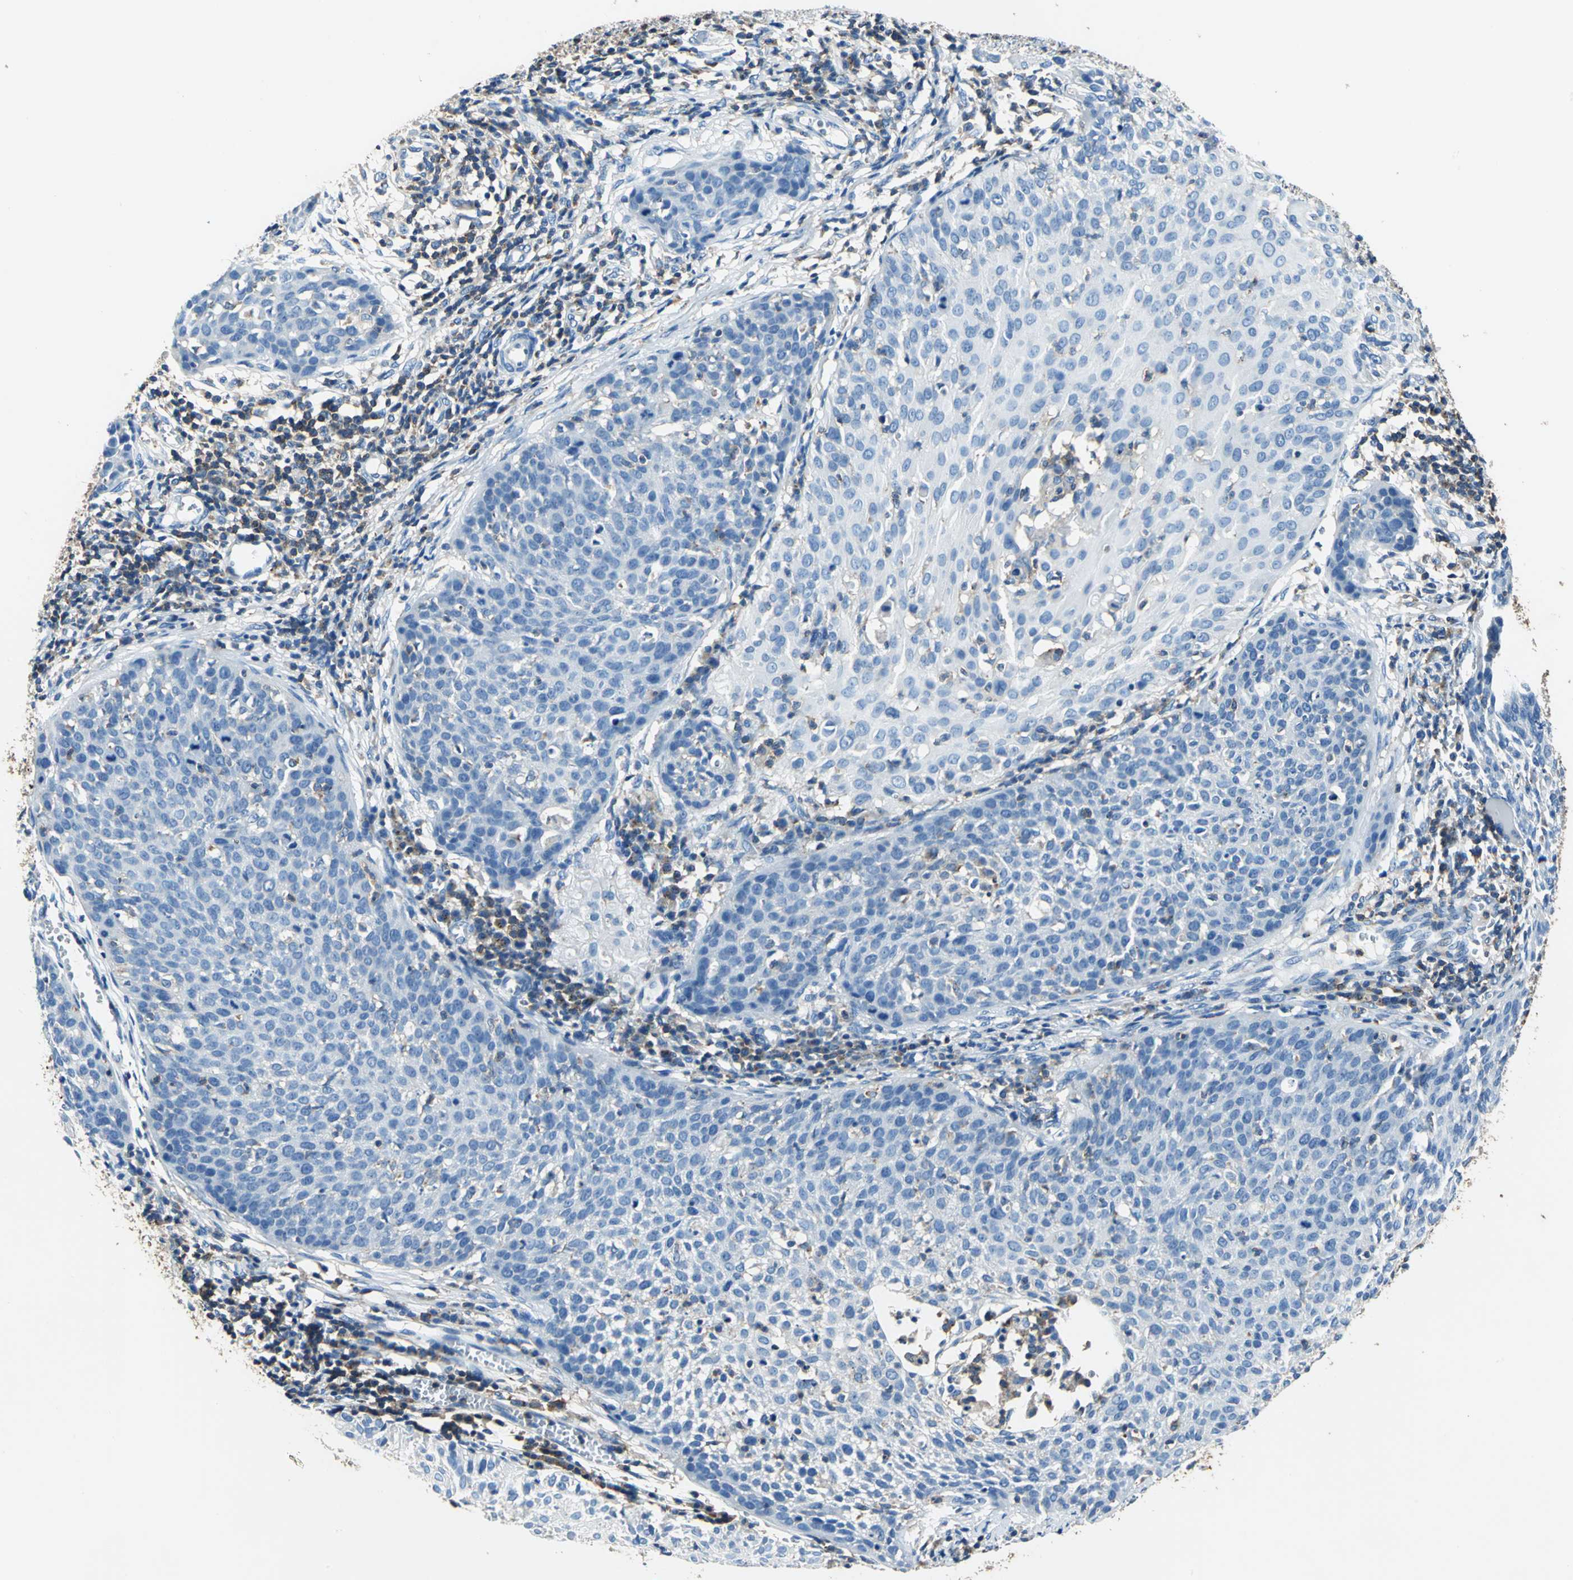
{"staining": {"intensity": "negative", "quantity": "none", "location": "none"}, "tissue": "cervical cancer", "cell_type": "Tumor cells", "image_type": "cancer", "snomed": [{"axis": "morphology", "description": "Squamous cell carcinoma, NOS"}, {"axis": "topography", "description": "Cervix"}], "caption": "The histopathology image demonstrates no staining of tumor cells in squamous cell carcinoma (cervical).", "gene": "SEPTIN6", "patient": {"sex": "female", "age": 38}}